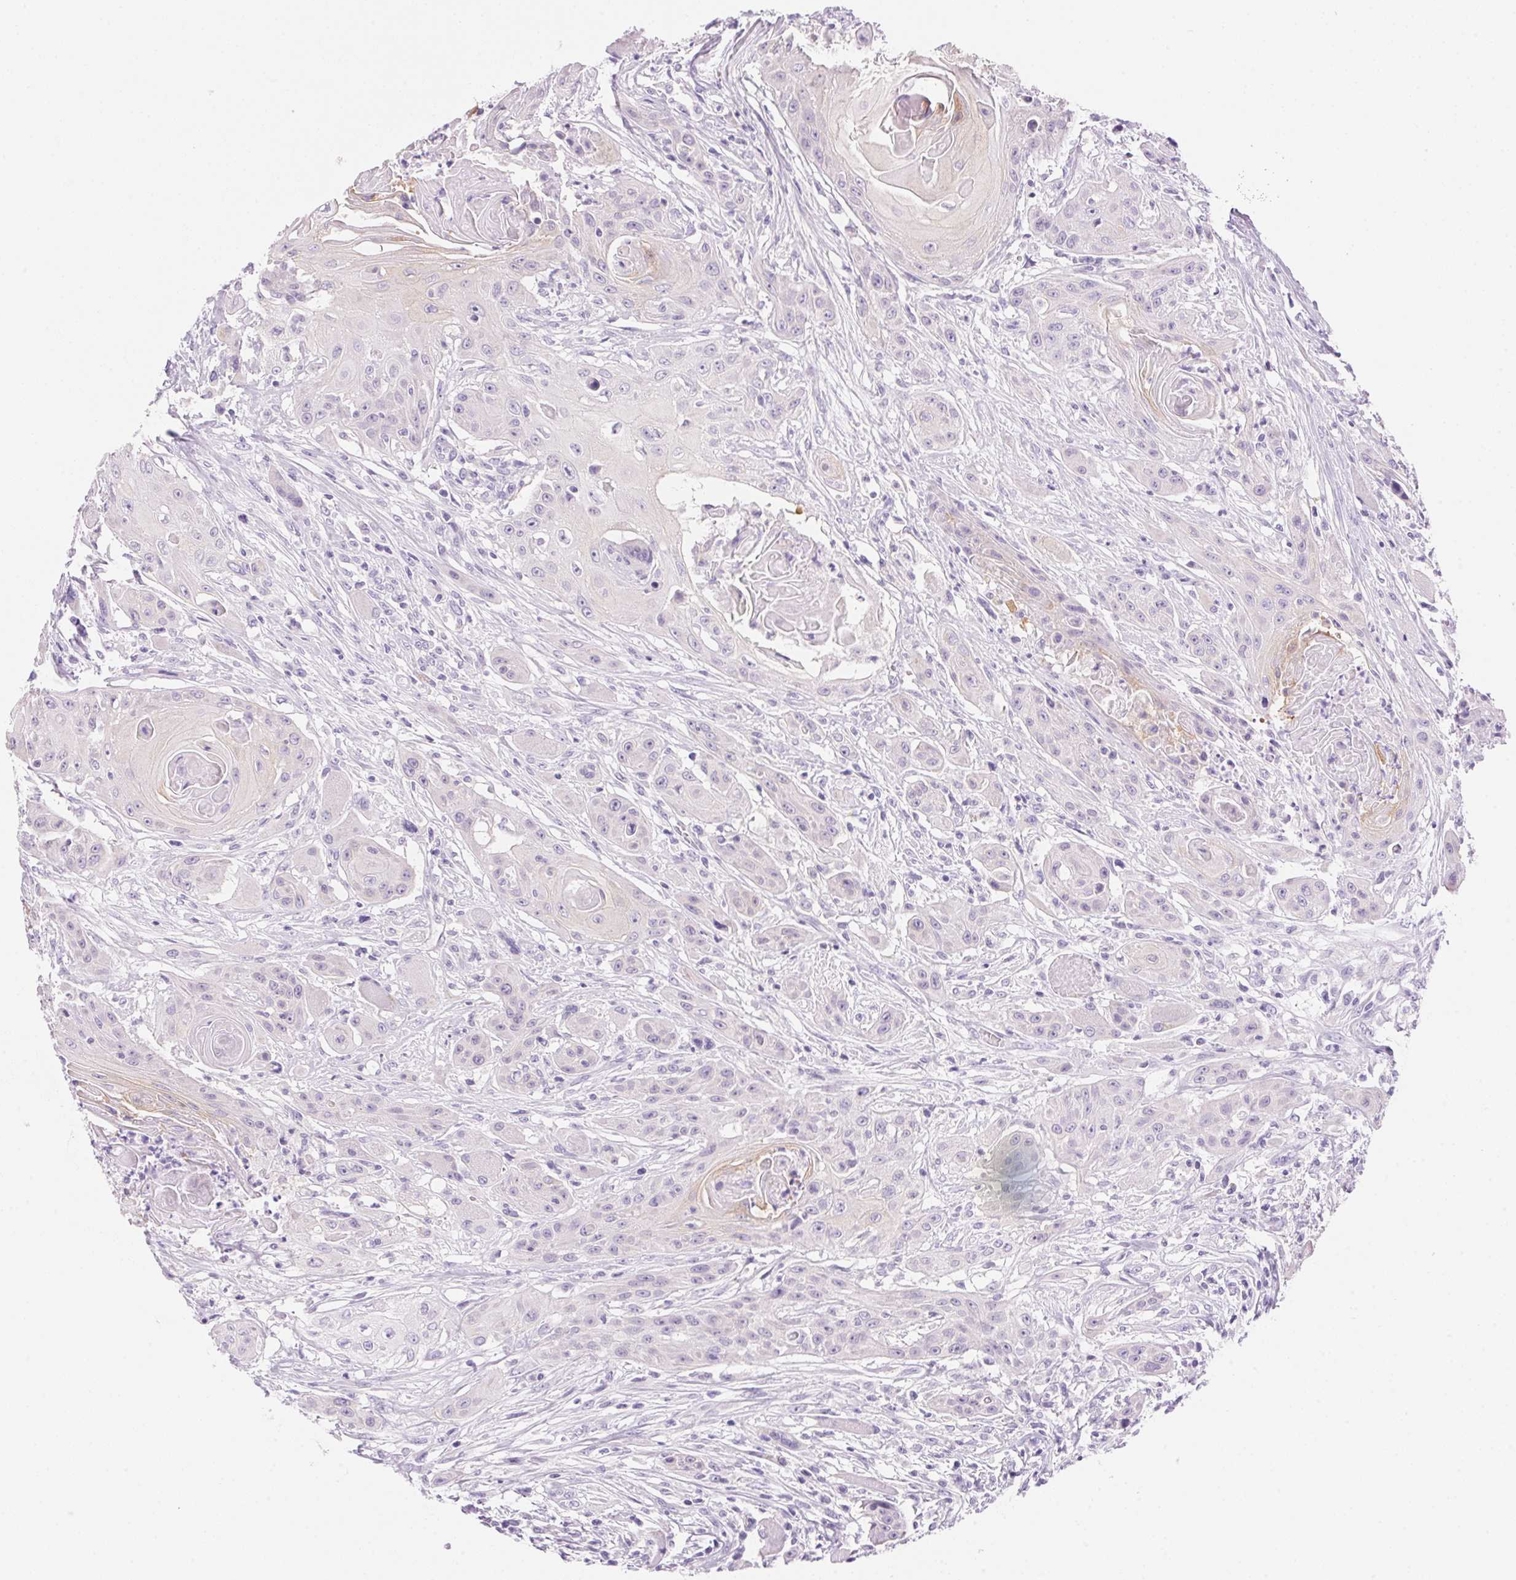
{"staining": {"intensity": "negative", "quantity": "none", "location": "none"}, "tissue": "head and neck cancer", "cell_type": "Tumor cells", "image_type": "cancer", "snomed": [{"axis": "morphology", "description": "Squamous cell carcinoma, NOS"}, {"axis": "topography", "description": "Oral tissue"}, {"axis": "topography", "description": "Head-Neck"}, {"axis": "topography", "description": "Neck, NOS"}], "caption": "A histopathology image of human head and neck cancer is negative for staining in tumor cells.", "gene": "DHCR24", "patient": {"sex": "female", "age": 55}}